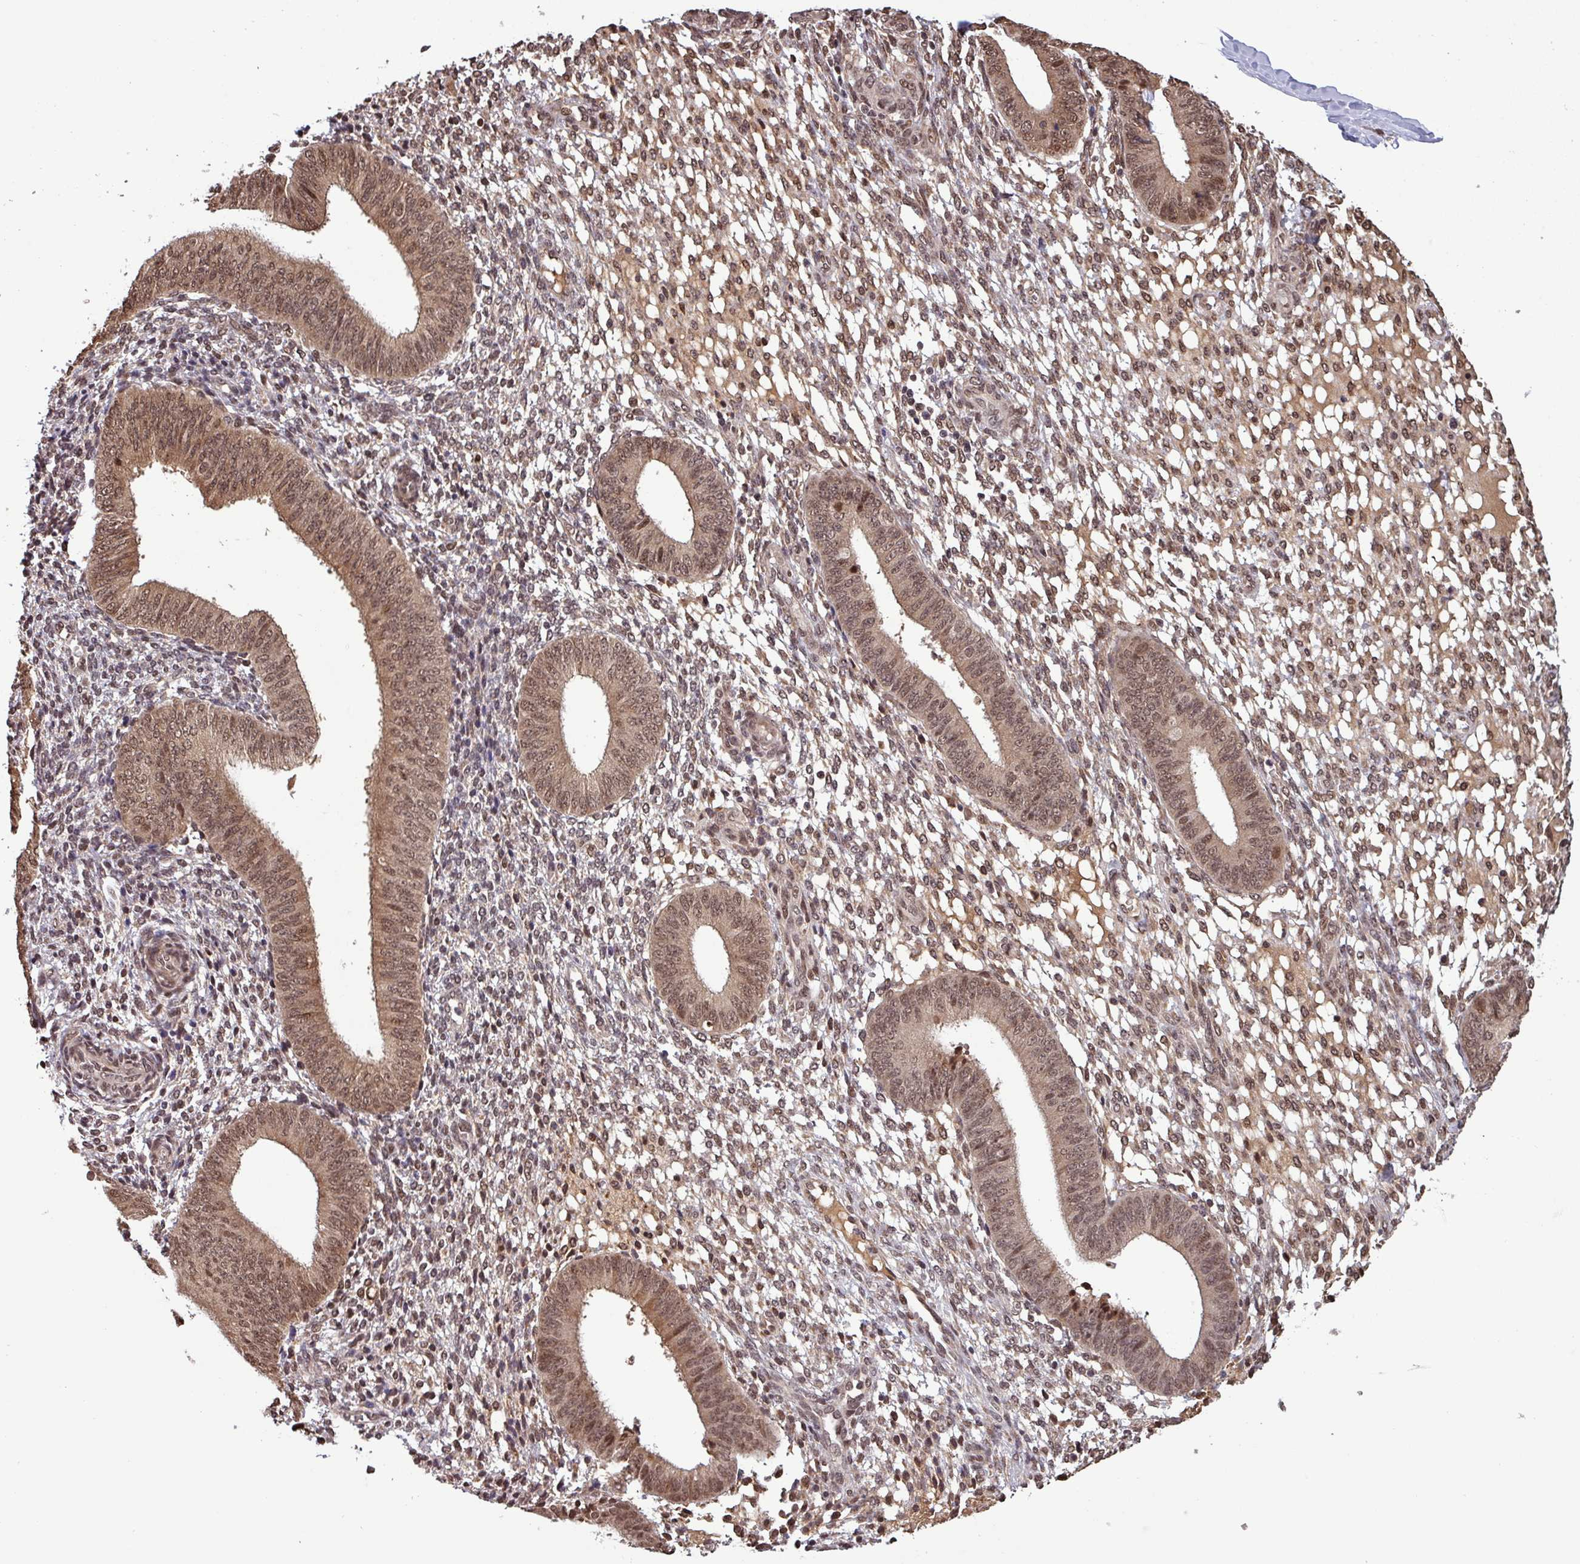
{"staining": {"intensity": "moderate", "quantity": "25%-75%", "location": "nuclear"}, "tissue": "endometrium", "cell_type": "Cells in endometrial stroma", "image_type": "normal", "snomed": [{"axis": "morphology", "description": "Normal tissue, NOS"}, {"axis": "topography", "description": "Endometrium"}], "caption": "There is medium levels of moderate nuclear expression in cells in endometrial stroma of normal endometrium, as demonstrated by immunohistochemical staining (brown color).", "gene": "NOB1", "patient": {"sex": "female", "age": 49}}